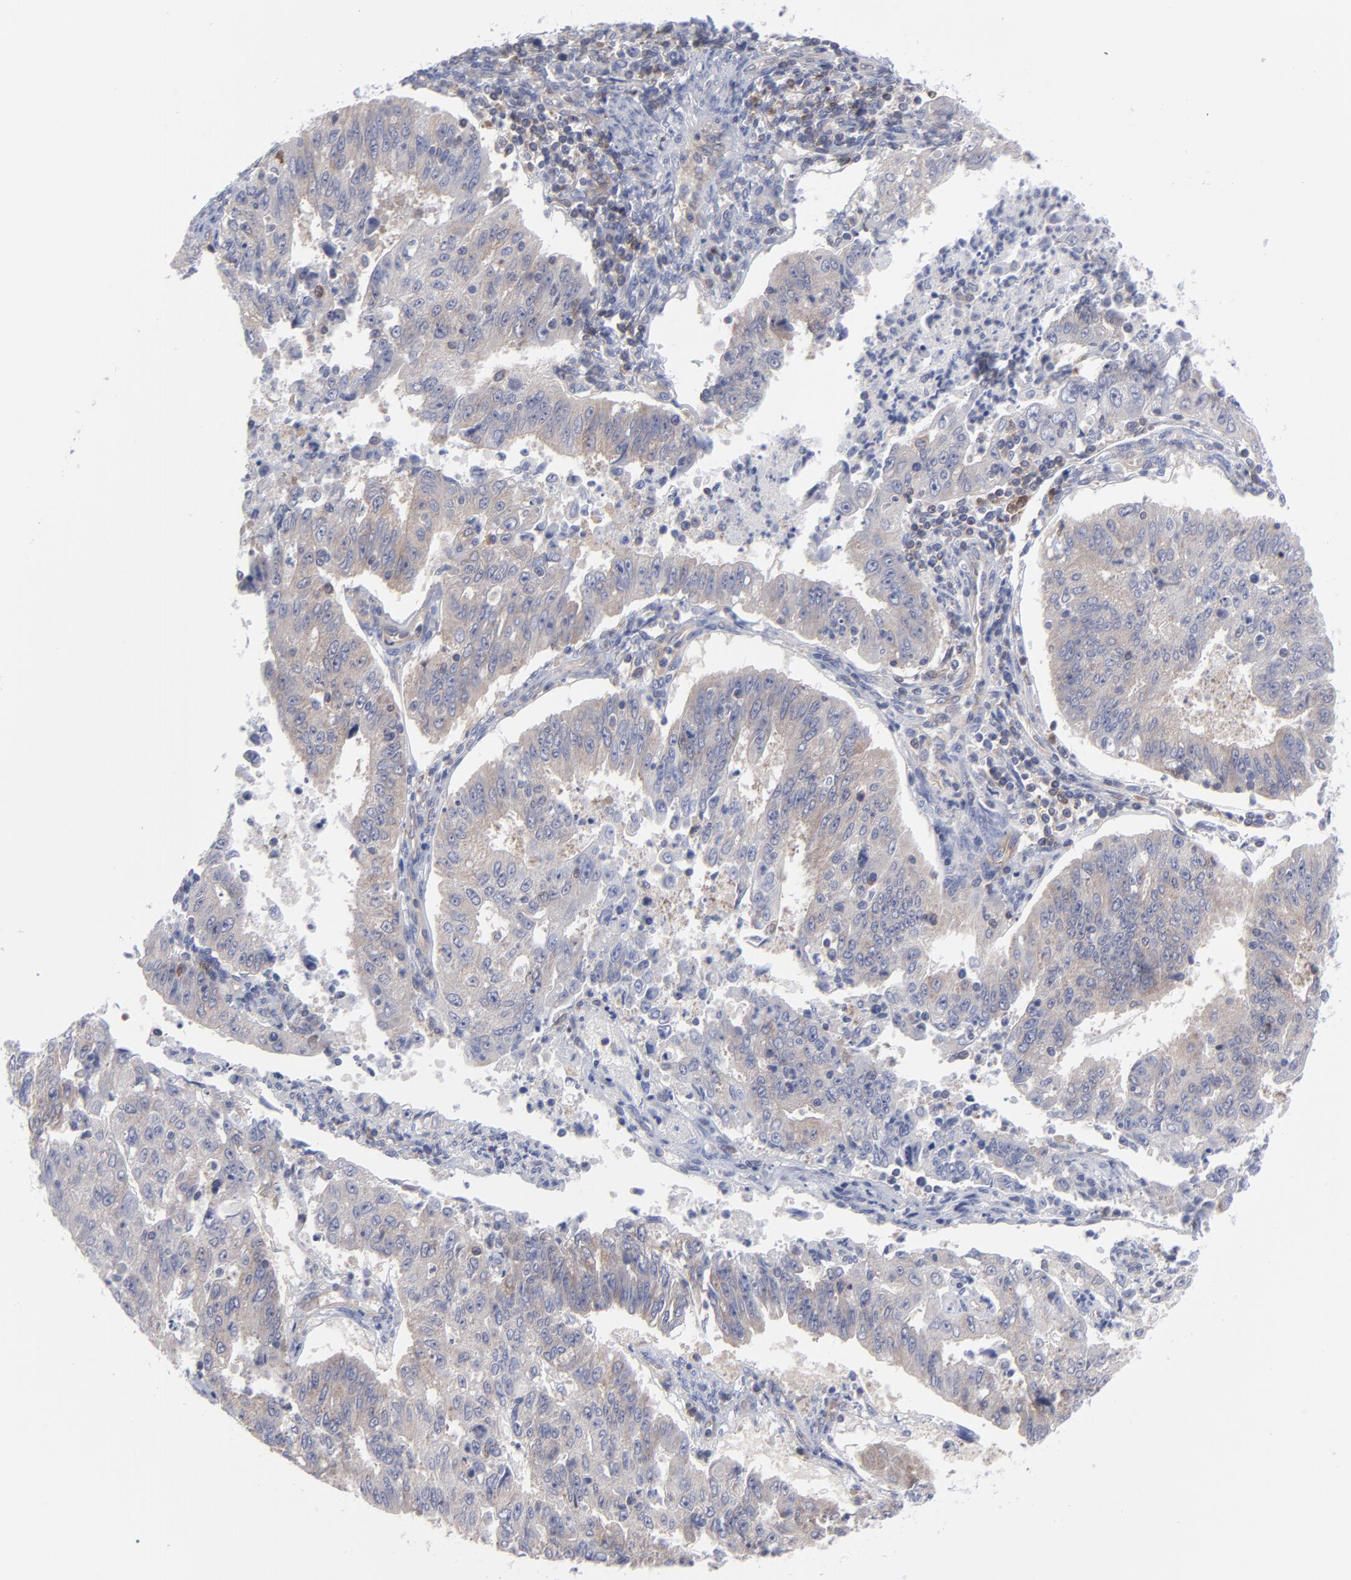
{"staining": {"intensity": "weak", "quantity": "25%-75%", "location": "cytoplasmic/membranous"}, "tissue": "endometrial cancer", "cell_type": "Tumor cells", "image_type": "cancer", "snomed": [{"axis": "morphology", "description": "Adenocarcinoma, NOS"}, {"axis": "topography", "description": "Endometrium"}], "caption": "DAB immunohistochemical staining of human adenocarcinoma (endometrial) shows weak cytoplasmic/membranous protein staining in about 25%-75% of tumor cells.", "gene": "NFKBIA", "patient": {"sex": "female", "age": 42}}